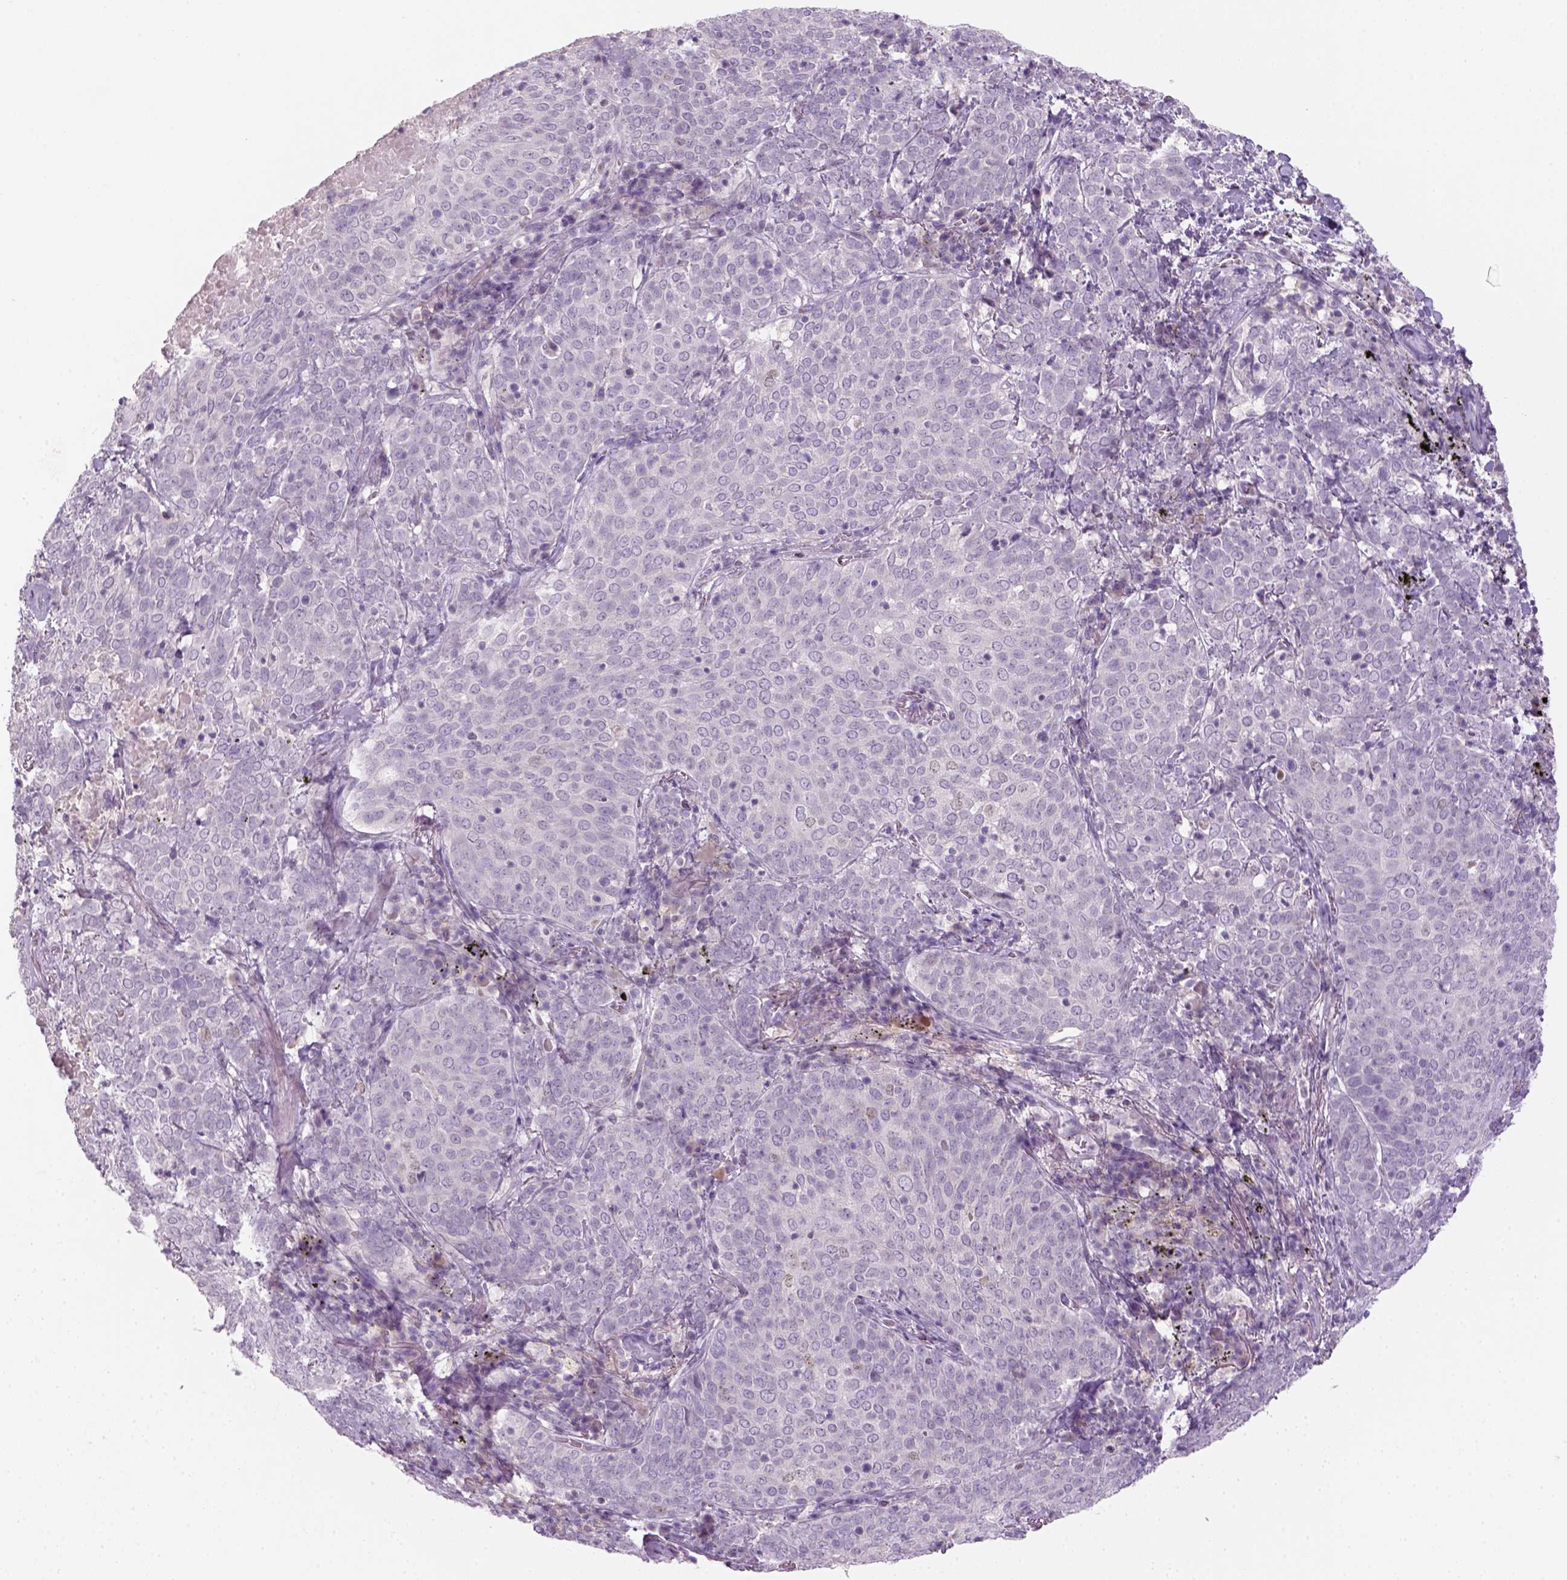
{"staining": {"intensity": "negative", "quantity": "none", "location": "none"}, "tissue": "lung cancer", "cell_type": "Tumor cells", "image_type": "cancer", "snomed": [{"axis": "morphology", "description": "Squamous cell carcinoma, NOS"}, {"axis": "topography", "description": "Lung"}], "caption": "Photomicrograph shows no significant protein staining in tumor cells of lung cancer. The staining is performed using DAB brown chromogen with nuclei counter-stained in using hematoxylin.", "gene": "GFI1B", "patient": {"sex": "male", "age": 82}}